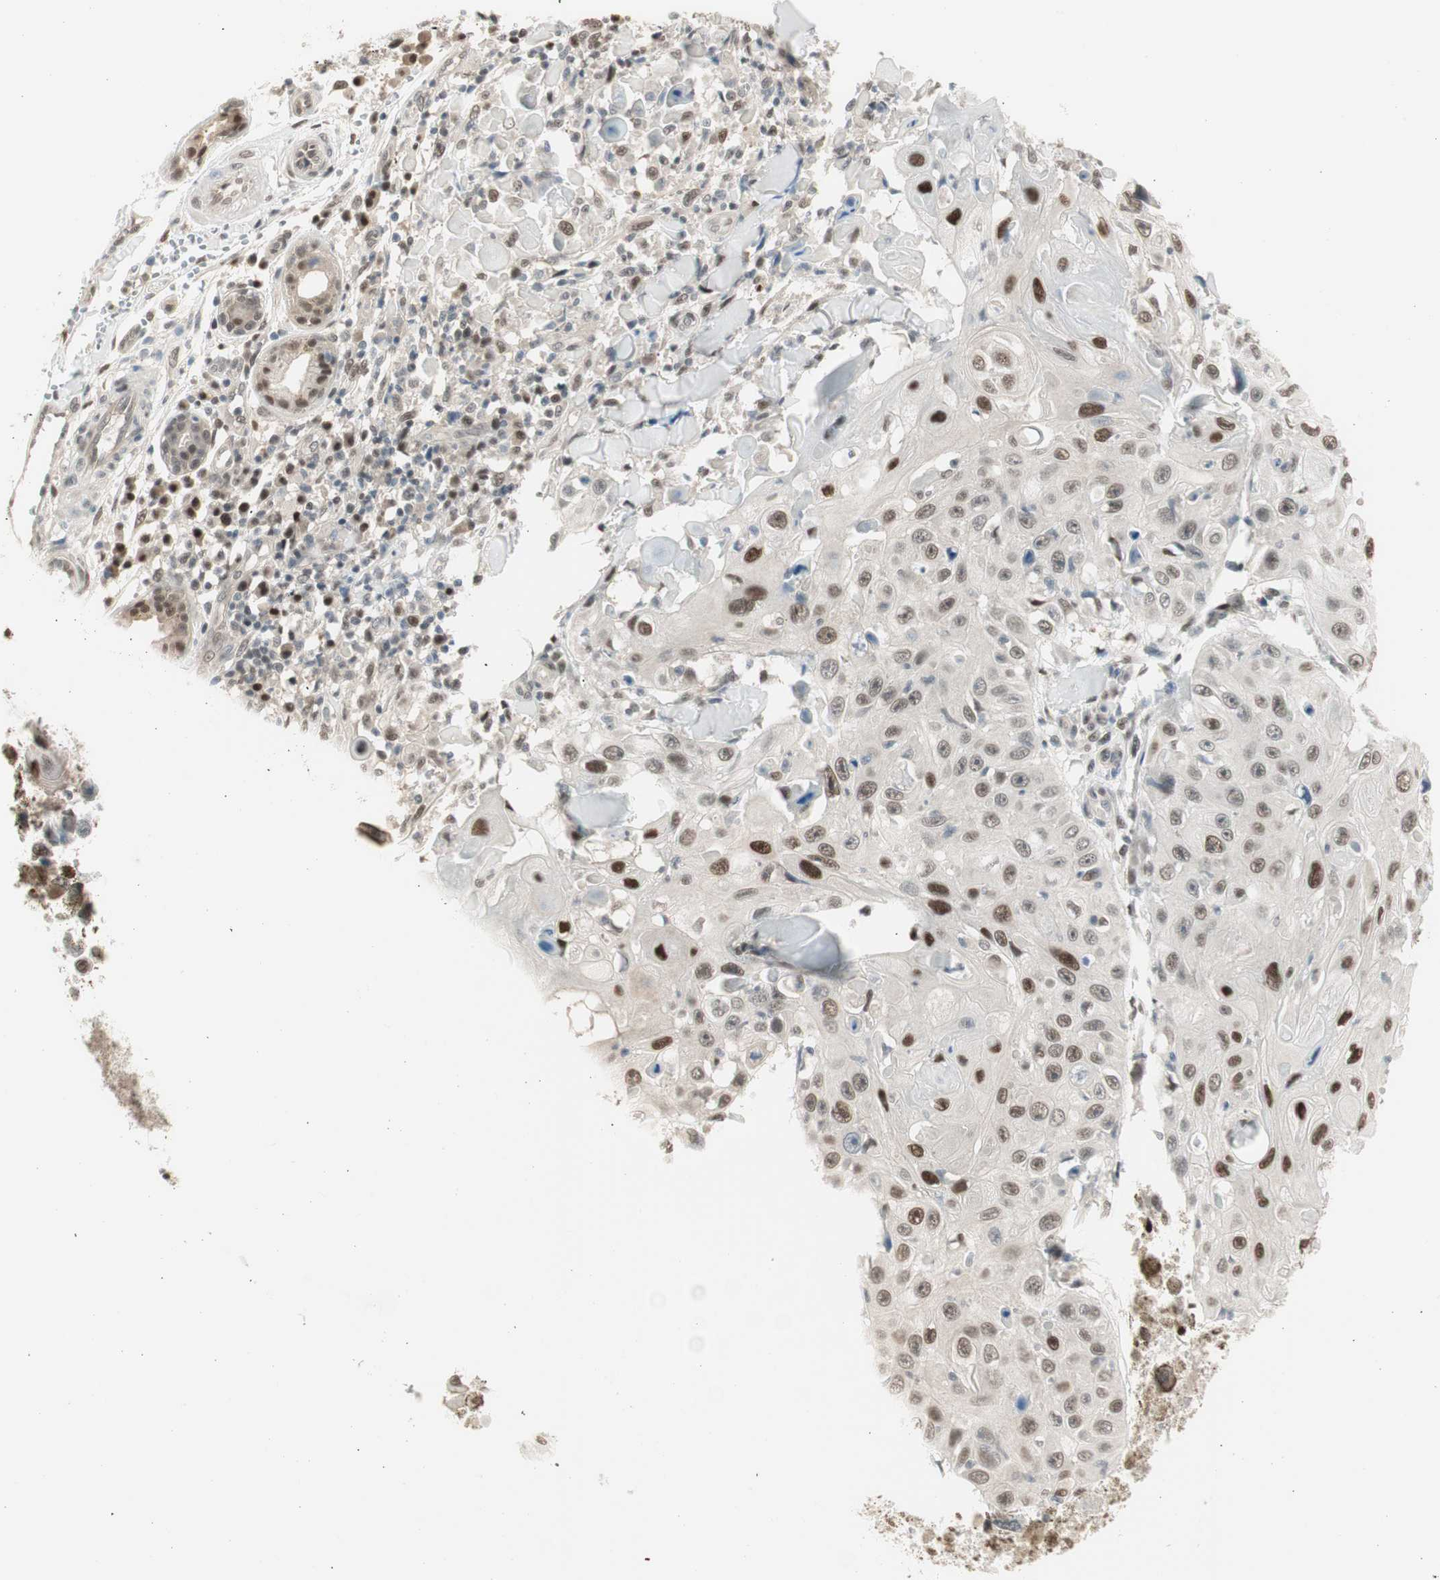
{"staining": {"intensity": "strong", "quantity": "25%-75%", "location": "nuclear"}, "tissue": "skin cancer", "cell_type": "Tumor cells", "image_type": "cancer", "snomed": [{"axis": "morphology", "description": "Squamous cell carcinoma, NOS"}, {"axis": "topography", "description": "Skin"}], "caption": "DAB (3,3'-diaminobenzidine) immunohistochemical staining of skin squamous cell carcinoma exhibits strong nuclear protein staining in approximately 25%-75% of tumor cells. The staining was performed using DAB (3,3'-diaminobenzidine) to visualize the protein expression in brown, while the nuclei were stained in blue with hematoxylin (Magnification: 20x).", "gene": "LONP2", "patient": {"sex": "male", "age": 86}}